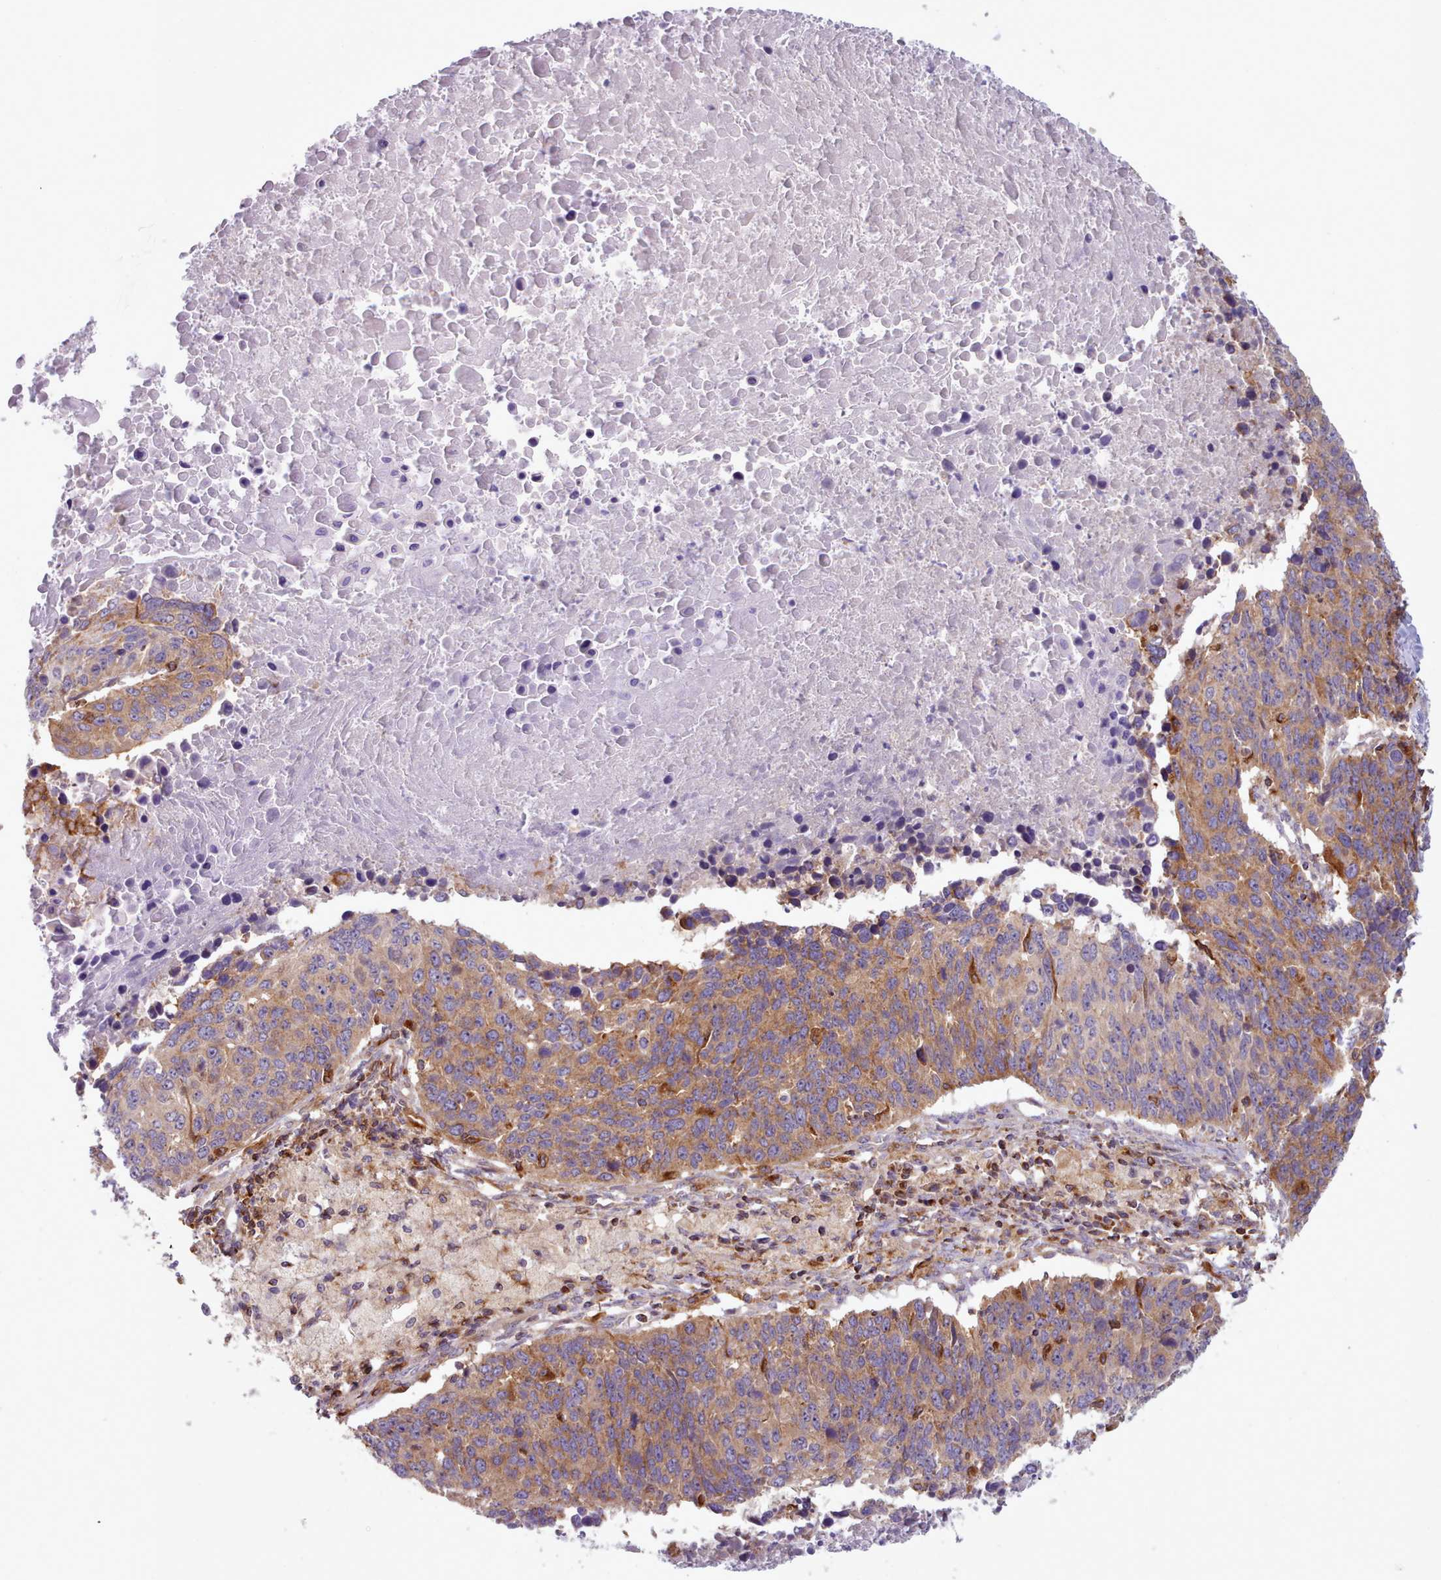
{"staining": {"intensity": "moderate", "quantity": ">75%", "location": "cytoplasmic/membranous"}, "tissue": "lung cancer", "cell_type": "Tumor cells", "image_type": "cancer", "snomed": [{"axis": "morphology", "description": "Normal tissue, NOS"}, {"axis": "morphology", "description": "Squamous cell carcinoma, NOS"}, {"axis": "topography", "description": "Lymph node"}, {"axis": "topography", "description": "Lung"}], "caption": "IHC histopathology image of human lung cancer stained for a protein (brown), which demonstrates medium levels of moderate cytoplasmic/membranous staining in about >75% of tumor cells.", "gene": "CRYBG1", "patient": {"sex": "male", "age": 66}}